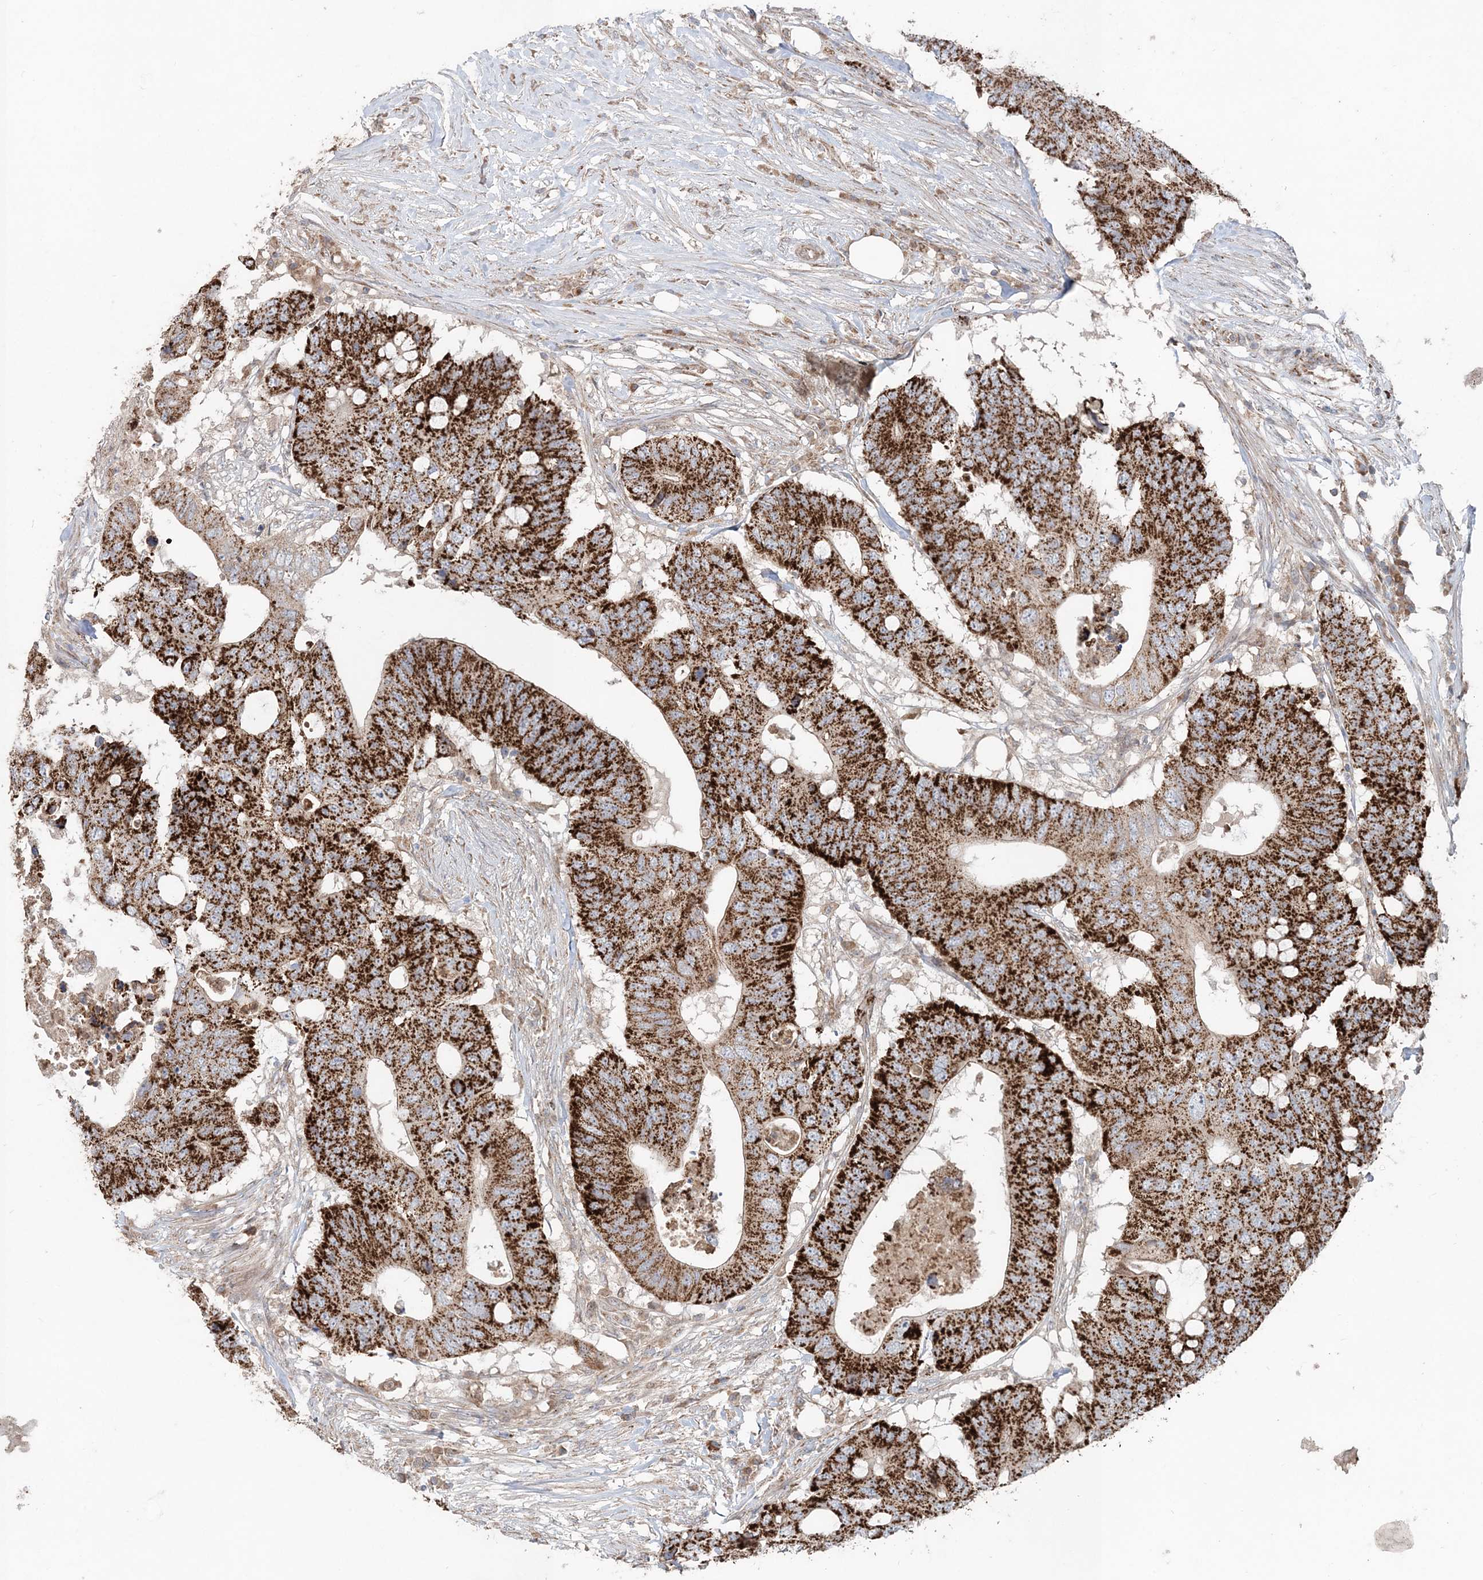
{"staining": {"intensity": "strong", "quantity": ">75%", "location": "cytoplasmic/membranous"}, "tissue": "colorectal cancer", "cell_type": "Tumor cells", "image_type": "cancer", "snomed": [{"axis": "morphology", "description": "Adenocarcinoma, NOS"}, {"axis": "topography", "description": "Colon"}], "caption": "Tumor cells demonstrate high levels of strong cytoplasmic/membranous staining in about >75% of cells in colorectal cancer (adenocarcinoma).", "gene": "LRPPRC", "patient": {"sex": "male", "age": 71}}